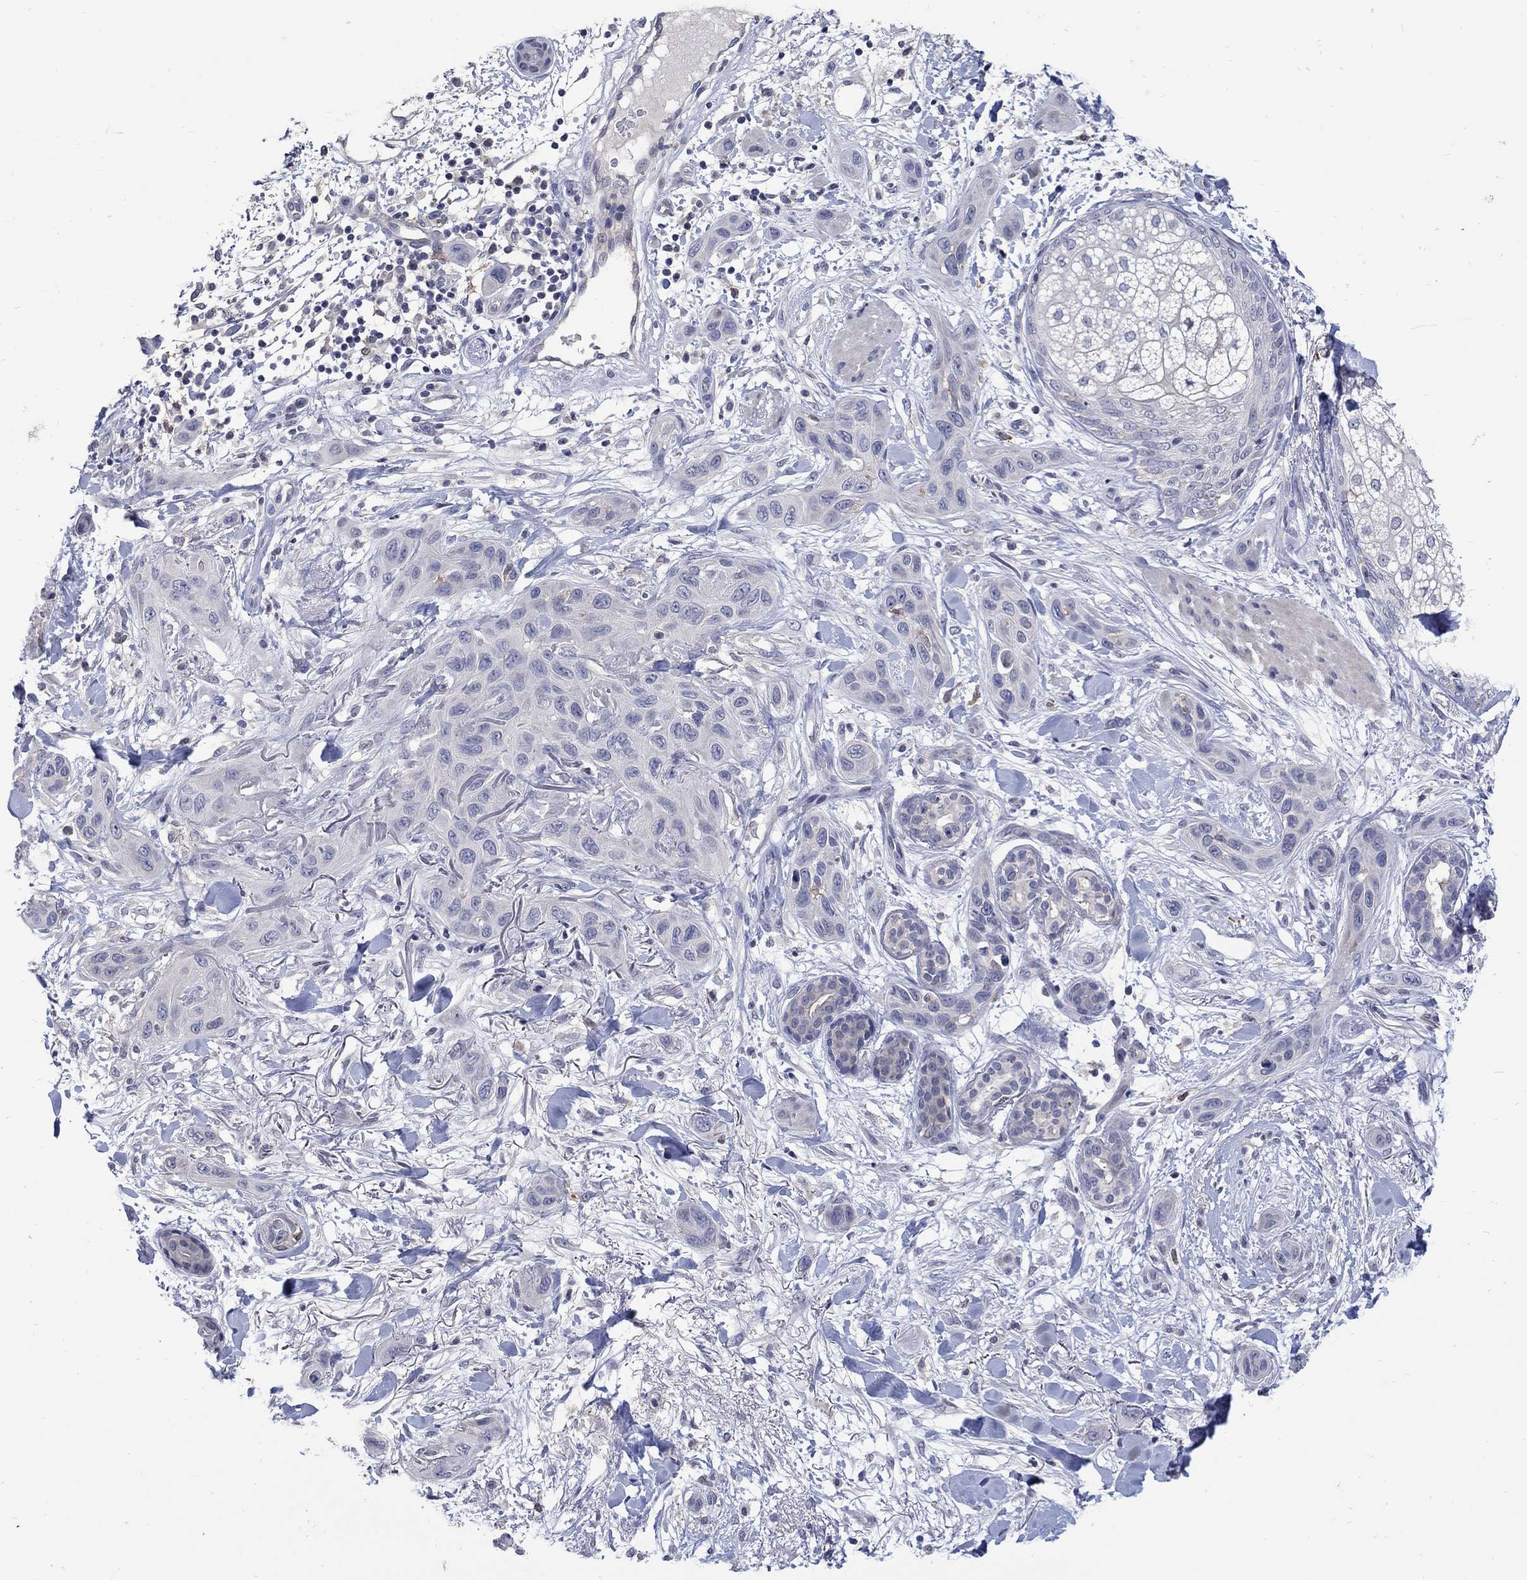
{"staining": {"intensity": "negative", "quantity": "none", "location": "none"}, "tissue": "skin cancer", "cell_type": "Tumor cells", "image_type": "cancer", "snomed": [{"axis": "morphology", "description": "Squamous cell carcinoma, NOS"}, {"axis": "topography", "description": "Skin"}], "caption": "DAB (3,3'-diaminobenzidine) immunohistochemical staining of human skin cancer shows no significant expression in tumor cells. (Stains: DAB immunohistochemistry (IHC) with hematoxylin counter stain, Microscopy: brightfield microscopy at high magnification).", "gene": "CETN1", "patient": {"sex": "male", "age": 78}}